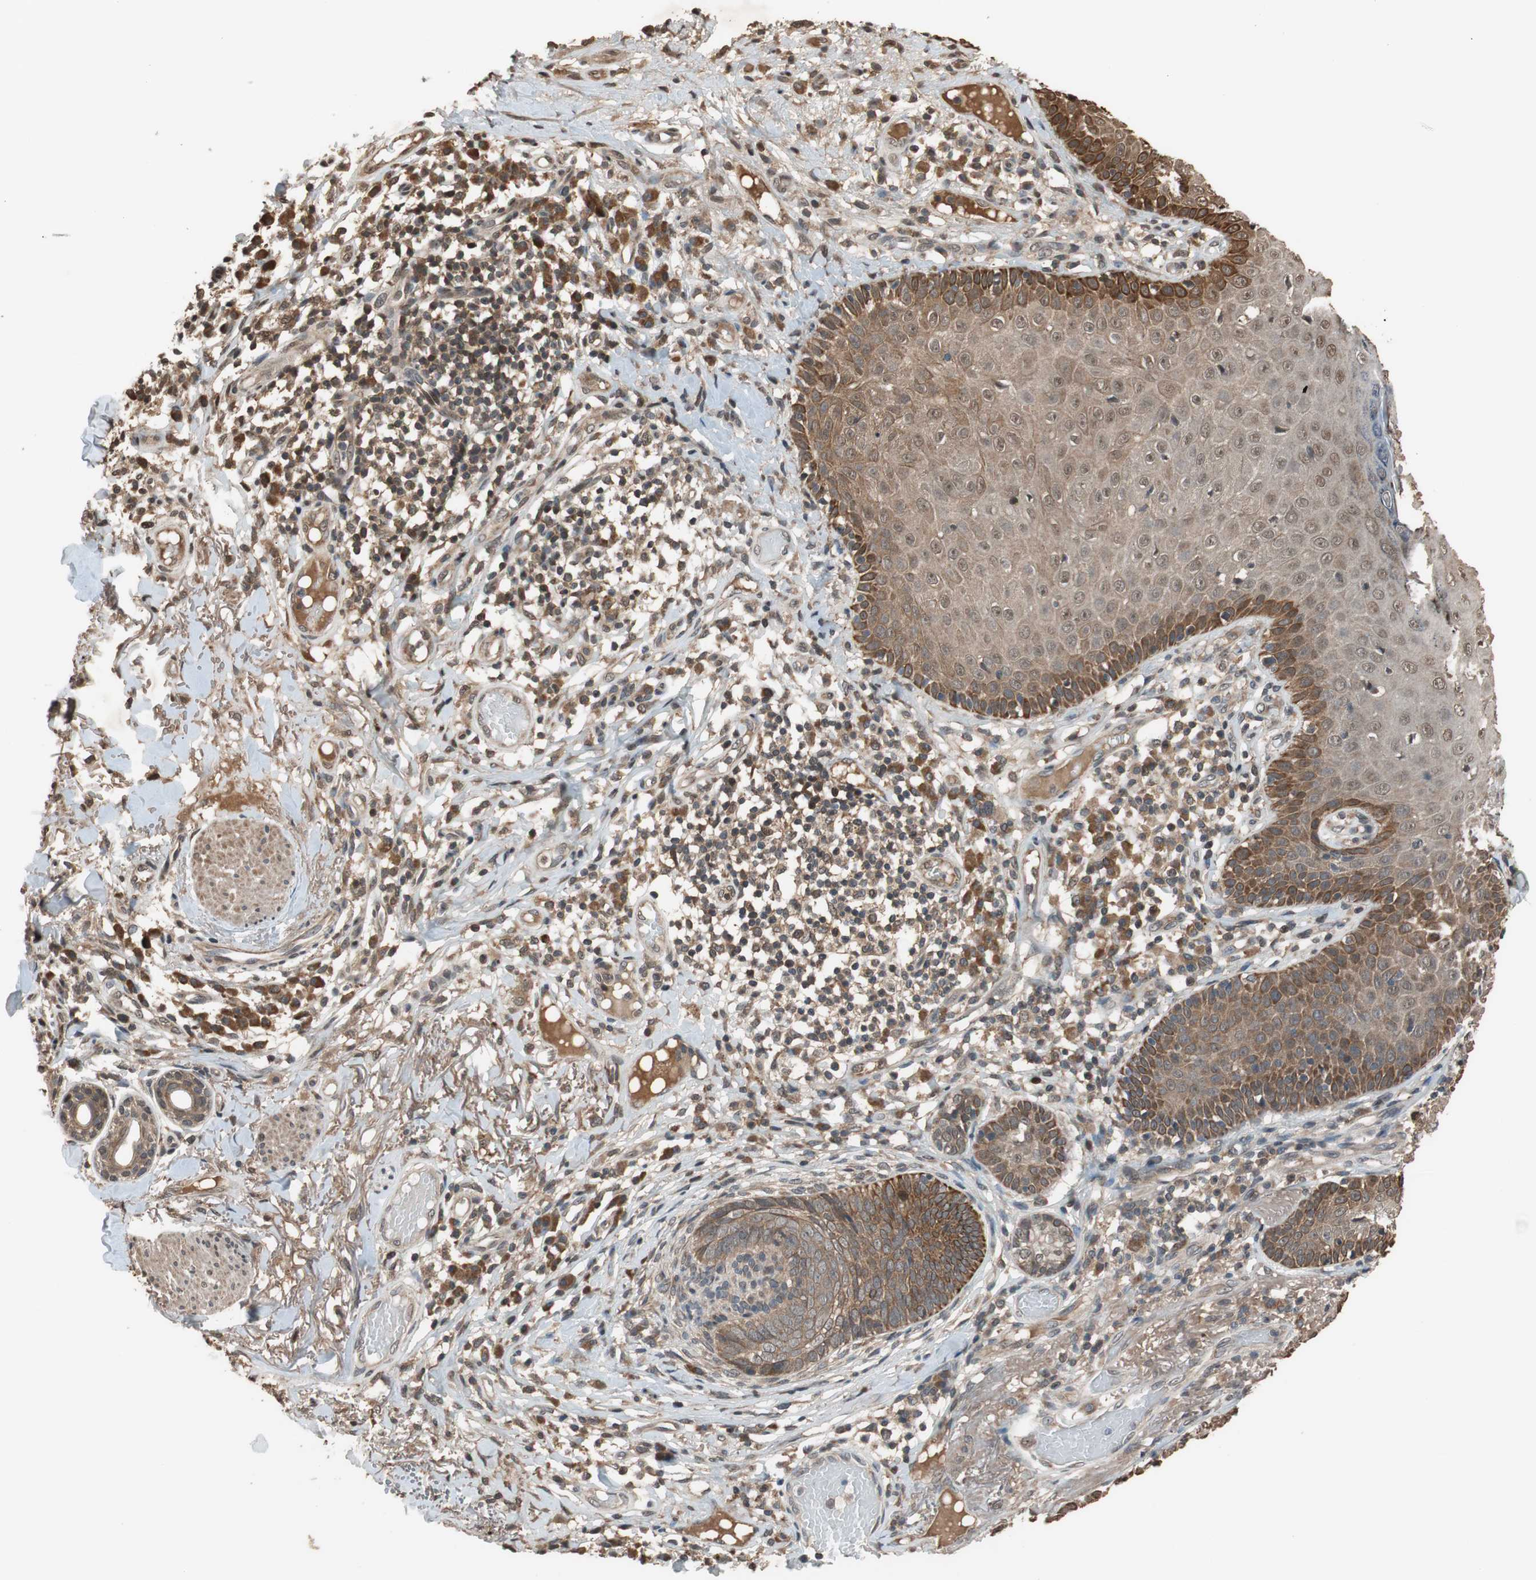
{"staining": {"intensity": "moderate", "quantity": ">75%", "location": "cytoplasmic/membranous"}, "tissue": "skin cancer", "cell_type": "Tumor cells", "image_type": "cancer", "snomed": [{"axis": "morphology", "description": "Normal tissue, NOS"}, {"axis": "morphology", "description": "Basal cell carcinoma"}, {"axis": "topography", "description": "Skin"}], "caption": "DAB immunohistochemical staining of skin basal cell carcinoma exhibits moderate cytoplasmic/membranous protein staining in about >75% of tumor cells.", "gene": "TMEM230", "patient": {"sex": "male", "age": 52}}